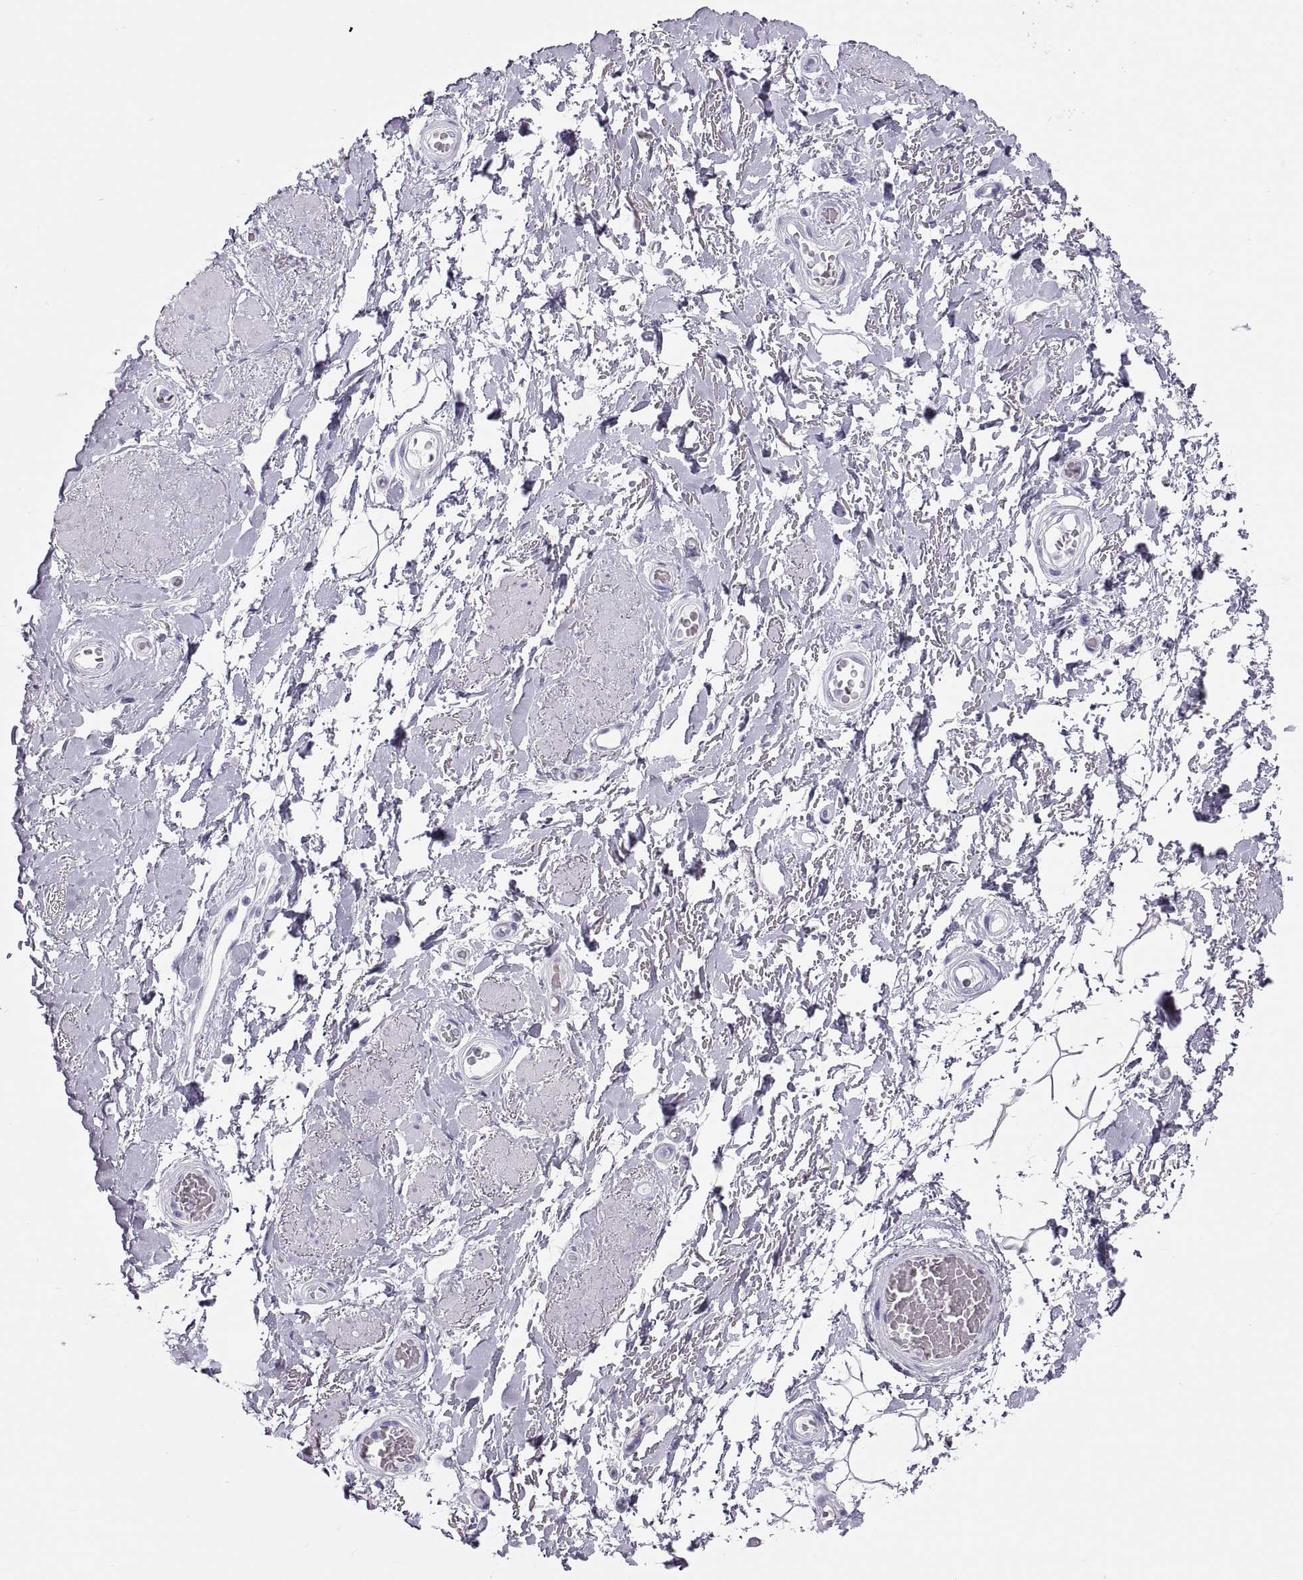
{"staining": {"intensity": "negative", "quantity": "none", "location": "none"}, "tissue": "adipose tissue", "cell_type": "Adipocytes", "image_type": "normal", "snomed": [{"axis": "morphology", "description": "Normal tissue, NOS"}, {"axis": "topography", "description": "Anal"}, {"axis": "topography", "description": "Peripheral nerve tissue"}], "caption": "The photomicrograph displays no staining of adipocytes in unremarkable adipose tissue. (Brightfield microscopy of DAB (3,3'-diaminobenzidine) immunohistochemistry (IHC) at high magnification).", "gene": "SEMG1", "patient": {"sex": "male", "age": 53}}